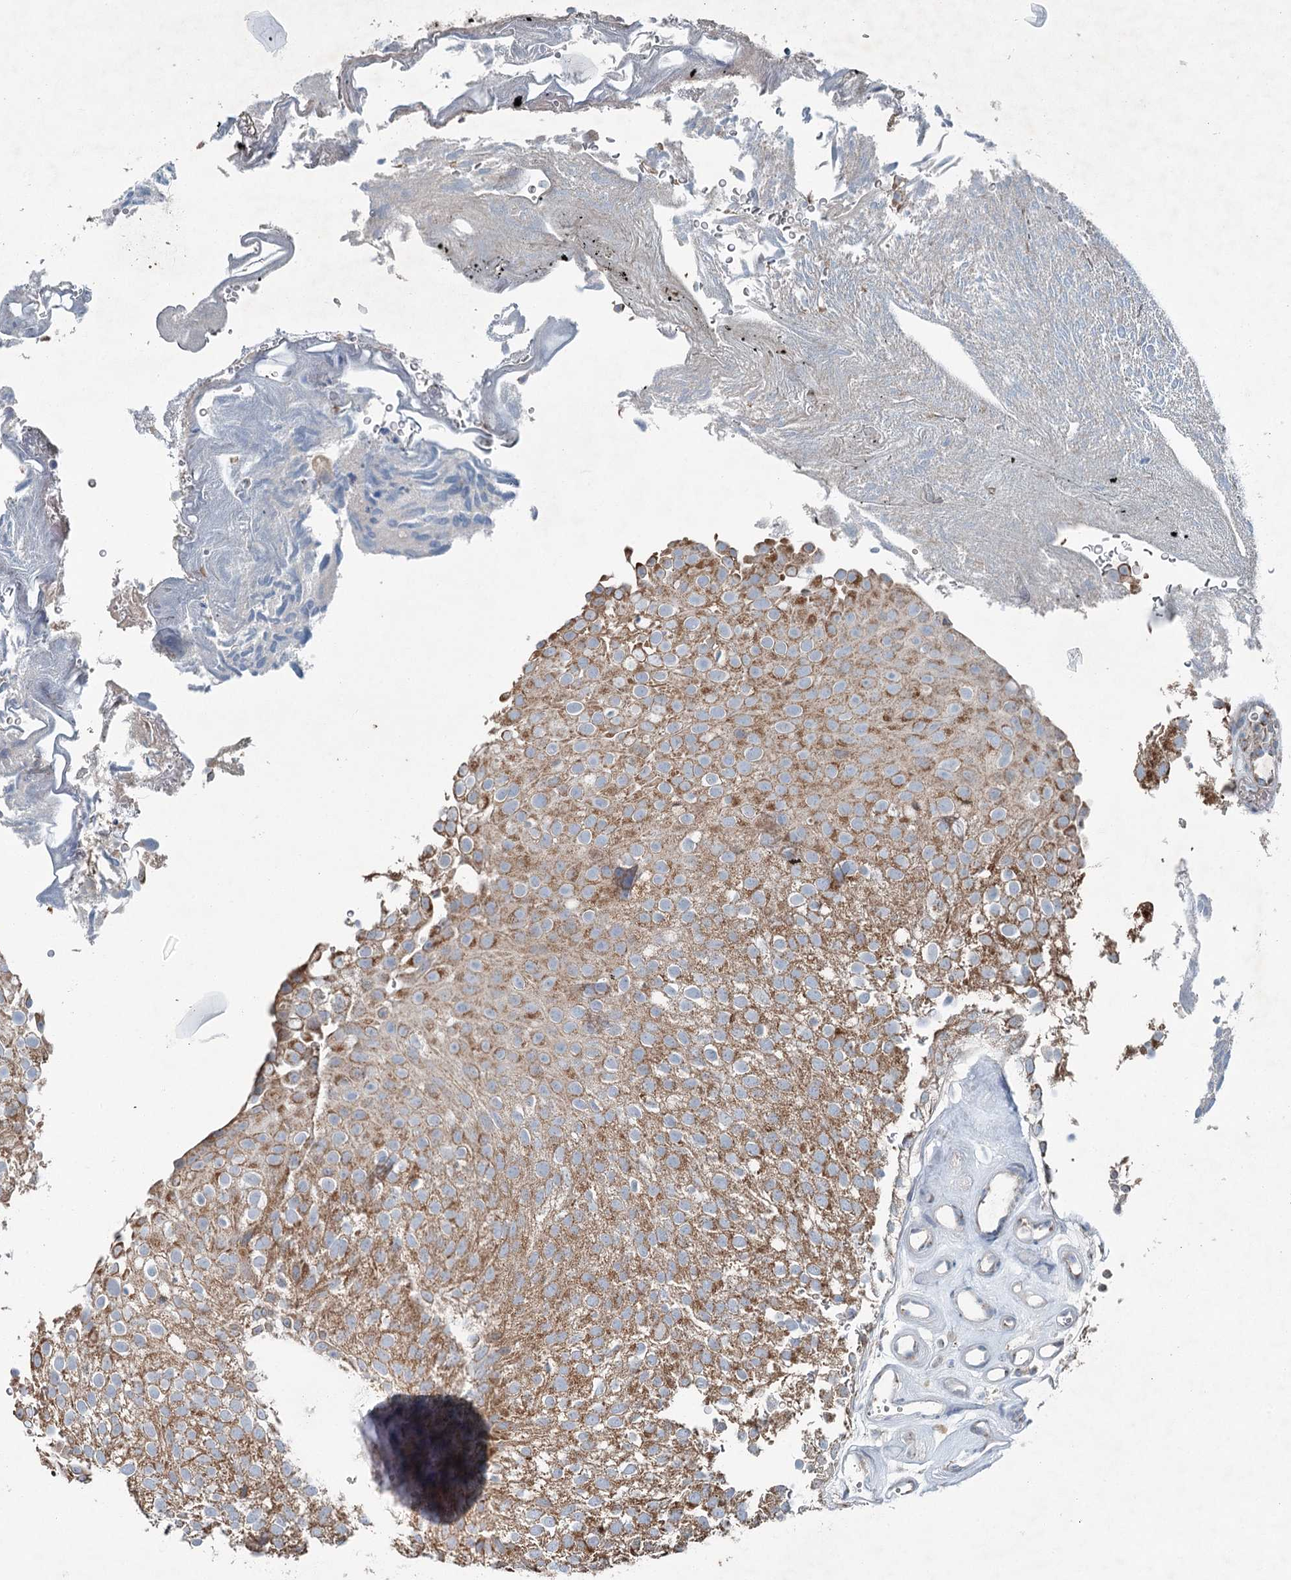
{"staining": {"intensity": "moderate", "quantity": ">75%", "location": "cytoplasmic/membranous"}, "tissue": "urothelial cancer", "cell_type": "Tumor cells", "image_type": "cancer", "snomed": [{"axis": "morphology", "description": "Urothelial carcinoma, Low grade"}, {"axis": "topography", "description": "Urinary bladder"}], "caption": "High-power microscopy captured an IHC image of urothelial carcinoma (low-grade), revealing moderate cytoplasmic/membranous positivity in approximately >75% of tumor cells.", "gene": "CHCHD5", "patient": {"sex": "male", "age": 78}}